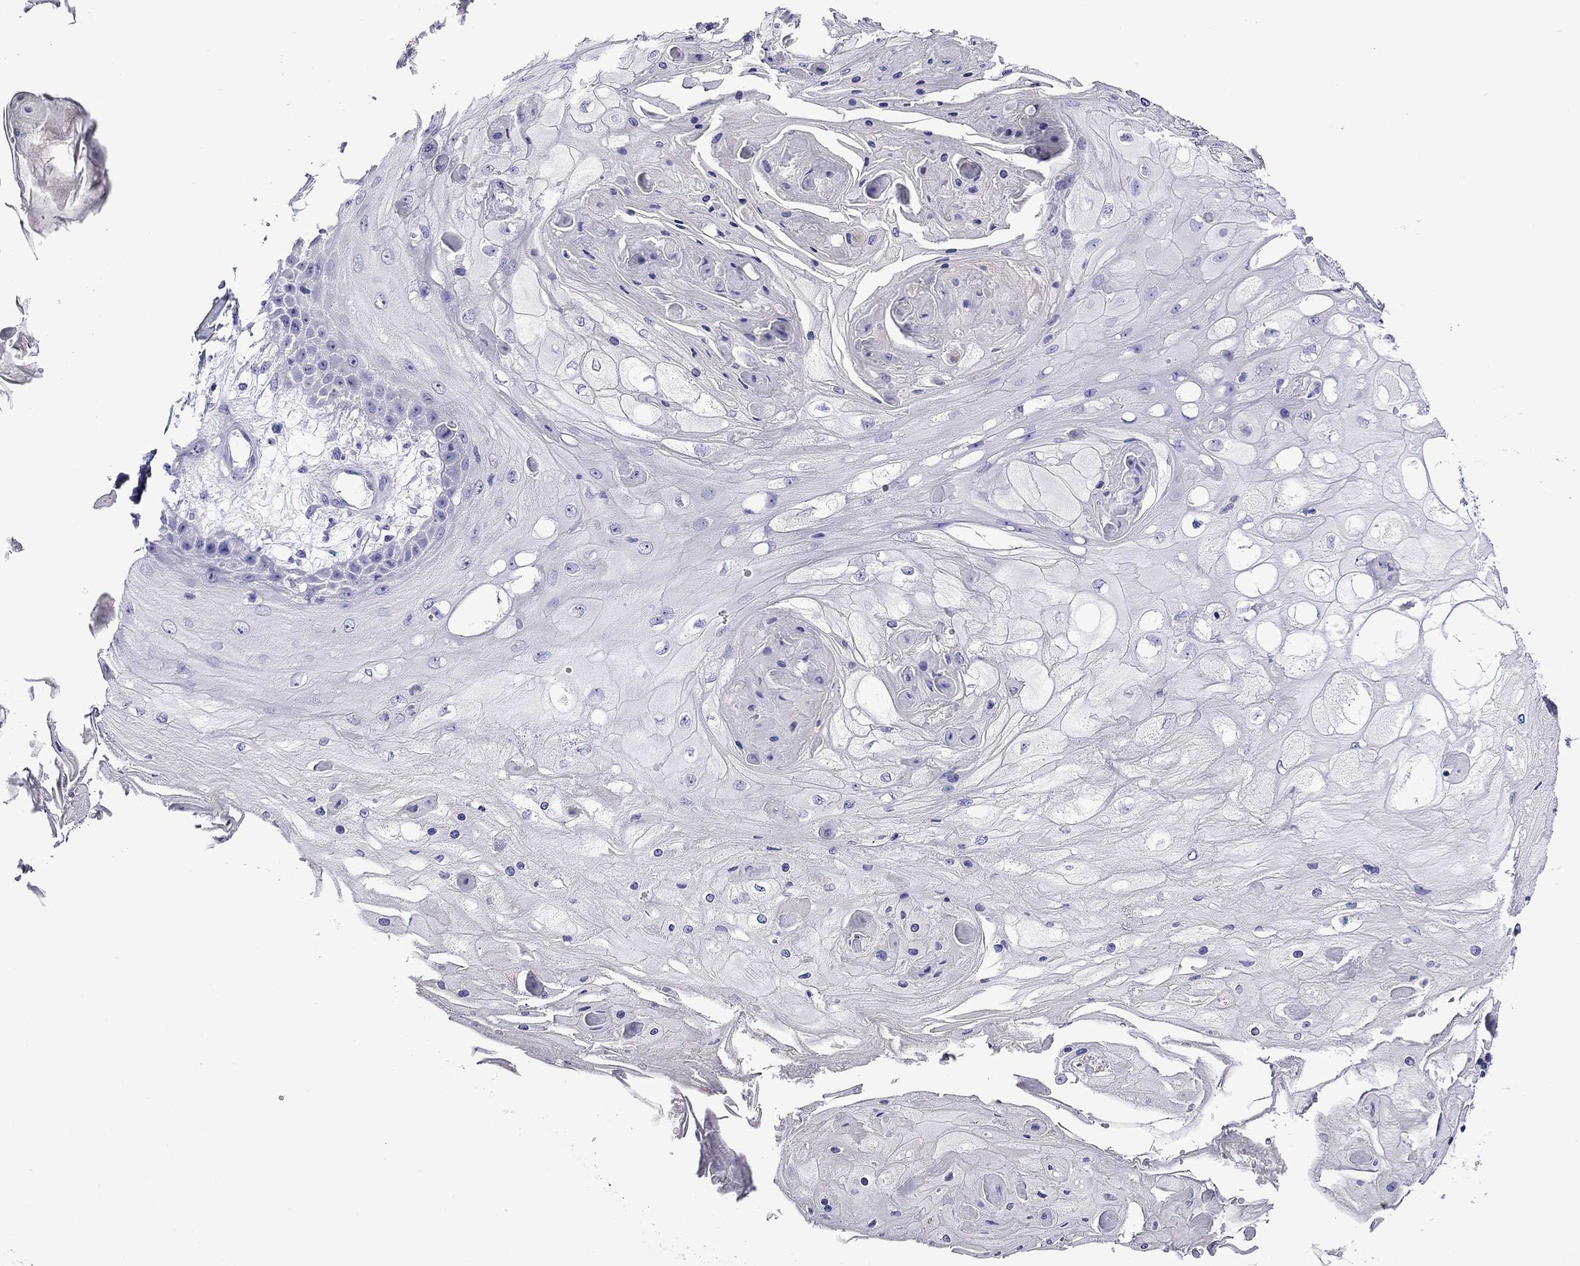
{"staining": {"intensity": "negative", "quantity": "none", "location": "none"}, "tissue": "skin cancer", "cell_type": "Tumor cells", "image_type": "cancer", "snomed": [{"axis": "morphology", "description": "Squamous cell carcinoma, NOS"}, {"axis": "topography", "description": "Skin"}], "caption": "DAB (3,3'-diaminobenzidine) immunohistochemical staining of skin cancer (squamous cell carcinoma) displays no significant expression in tumor cells. The staining is performed using DAB brown chromogen with nuclei counter-stained in using hematoxylin.", "gene": "SCG2", "patient": {"sex": "male", "age": 70}}